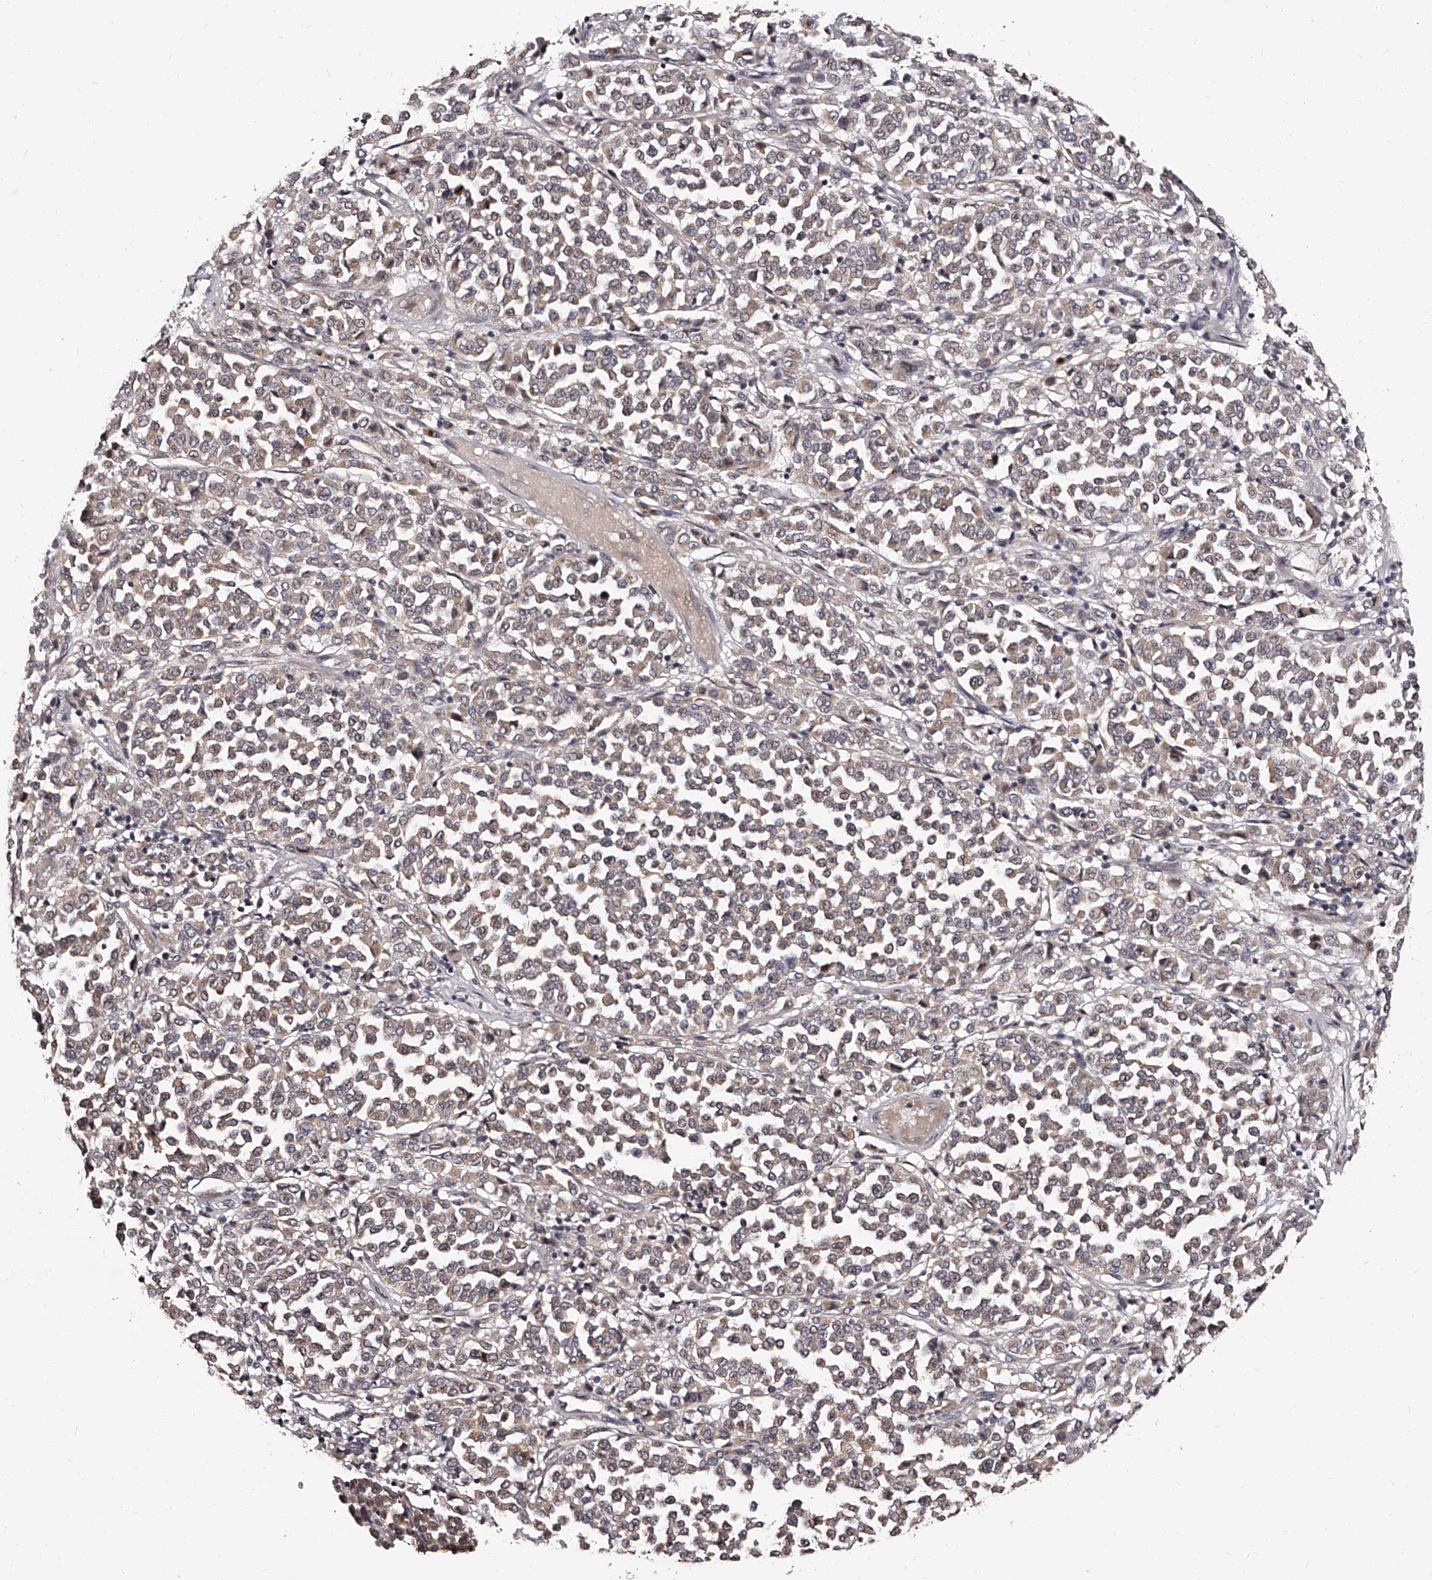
{"staining": {"intensity": "negative", "quantity": "none", "location": "none"}, "tissue": "melanoma", "cell_type": "Tumor cells", "image_type": "cancer", "snomed": [{"axis": "morphology", "description": "Malignant melanoma, Metastatic site"}, {"axis": "topography", "description": "Pancreas"}], "caption": "Immunohistochemistry (IHC) photomicrograph of neoplastic tissue: melanoma stained with DAB reveals no significant protein positivity in tumor cells. Brightfield microscopy of immunohistochemistry (IHC) stained with DAB (3,3'-diaminobenzidine) (brown) and hematoxylin (blue), captured at high magnification.", "gene": "RSC1A1", "patient": {"sex": "female", "age": 30}}